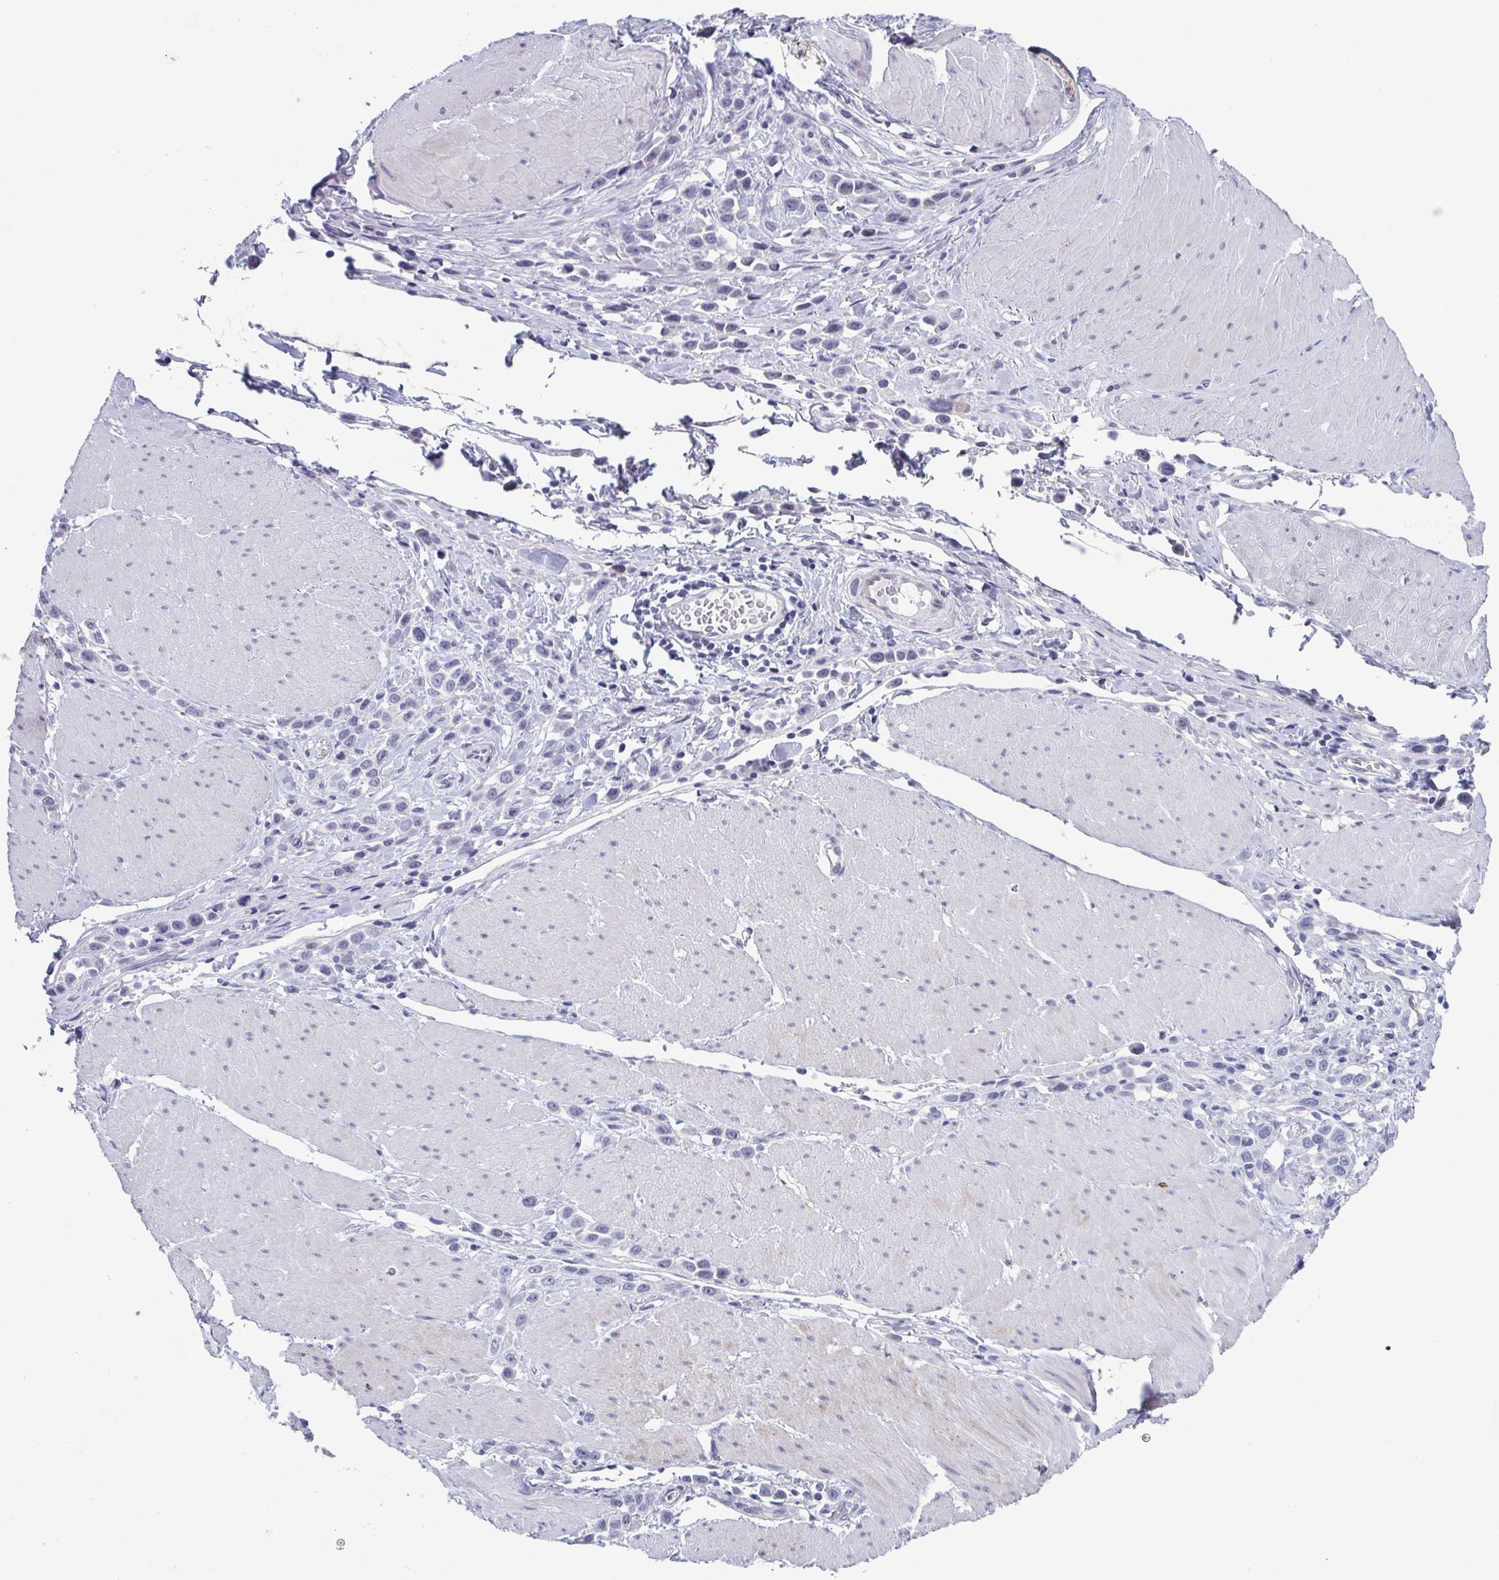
{"staining": {"intensity": "negative", "quantity": "none", "location": "none"}, "tissue": "stomach cancer", "cell_type": "Tumor cells", "image_type": "cancer", "snomed": [{"axis": "morphology", "description": "Adenocarcinoma, NOS"}, {"axis": "topography", "description": "Stomach"}], "caption": "The immunohistochemistry (IHC) micrograph has no significant expression in tumor cells of stomach adenocarcinoma tissue.", "gene": "ZFP64", "patient": {"sex": "male", "age": 47}}